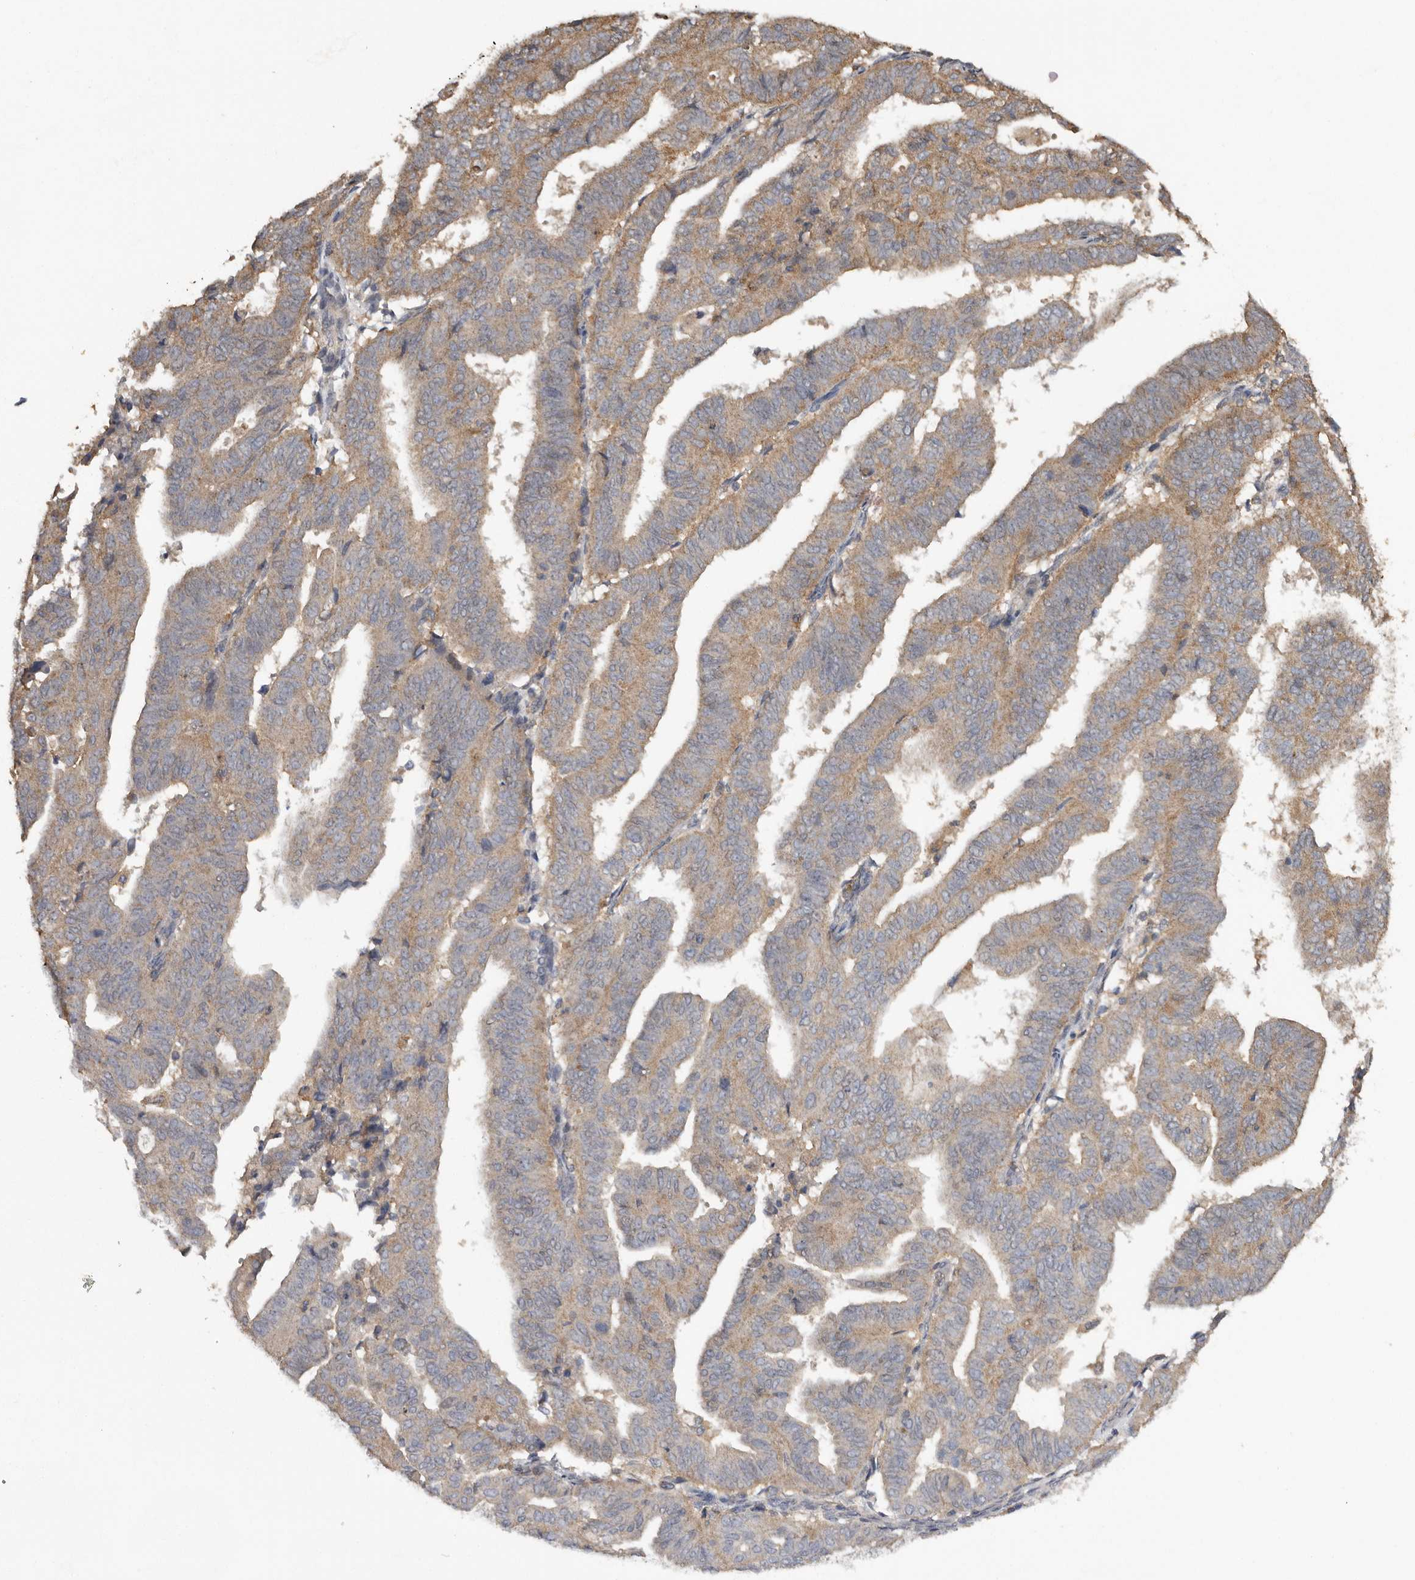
{"staining": {"intensity": "moderate", "quantity": "25%-75%", "location": "cytoplasmic/membranous"}, "tissue": "endometrial cancer", "cell_type": "Tumor cells", "image_type": "cancer", "snomed": [{"axis": "morphology", "description": "Adenocarcinoma, NOS"}, {"axis": "topography", "description": "Uterus"}], "caption": "Tumor cells exhibit moderate cytoplasmic/membranous positivity in approximately 25%-75% of cells in adenocarcinoma (endometrial).", "gene": "RWDD1", "patient": {"sex": "female", "age": 77}}